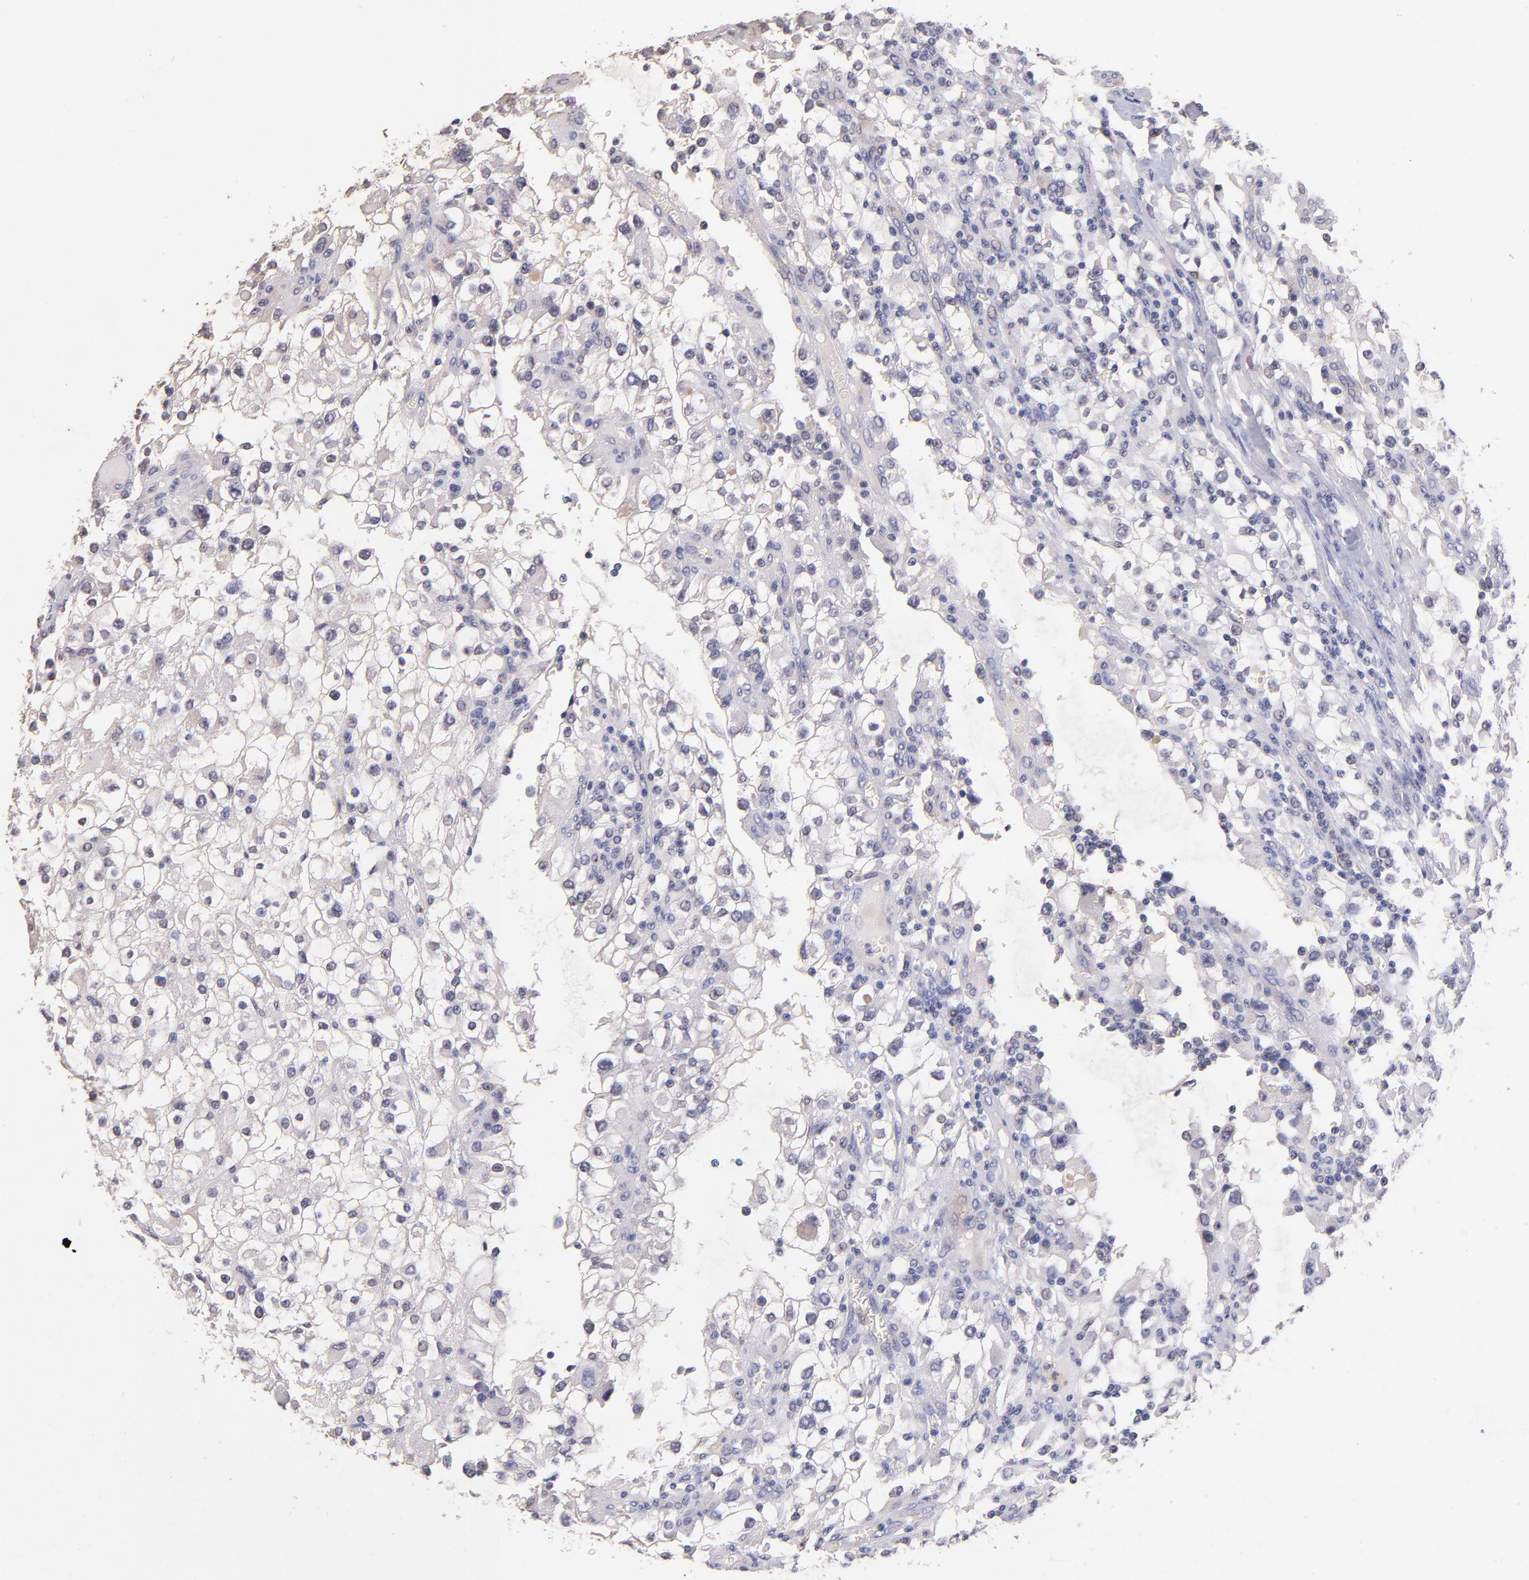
{"staining": {"intensity": "negative", "quantity": "none", "location": "none"}, "tissue": "renal cancer", "cell_type": "Tumor cells", "image_type": "cancer", "snomed": [{"axis": "morphology", "description": "Adenocarcinoma, NOS"}, {"axis": "topography", "description": "Kidney"}], "caption": "Protein analysis of adenocarcinoma (renal) demonstrates no significant staining in tumor cells. Nuclei are stained in blue.", "gene": "RNASEL", "patient": {"sex": "female", "age": 52}}